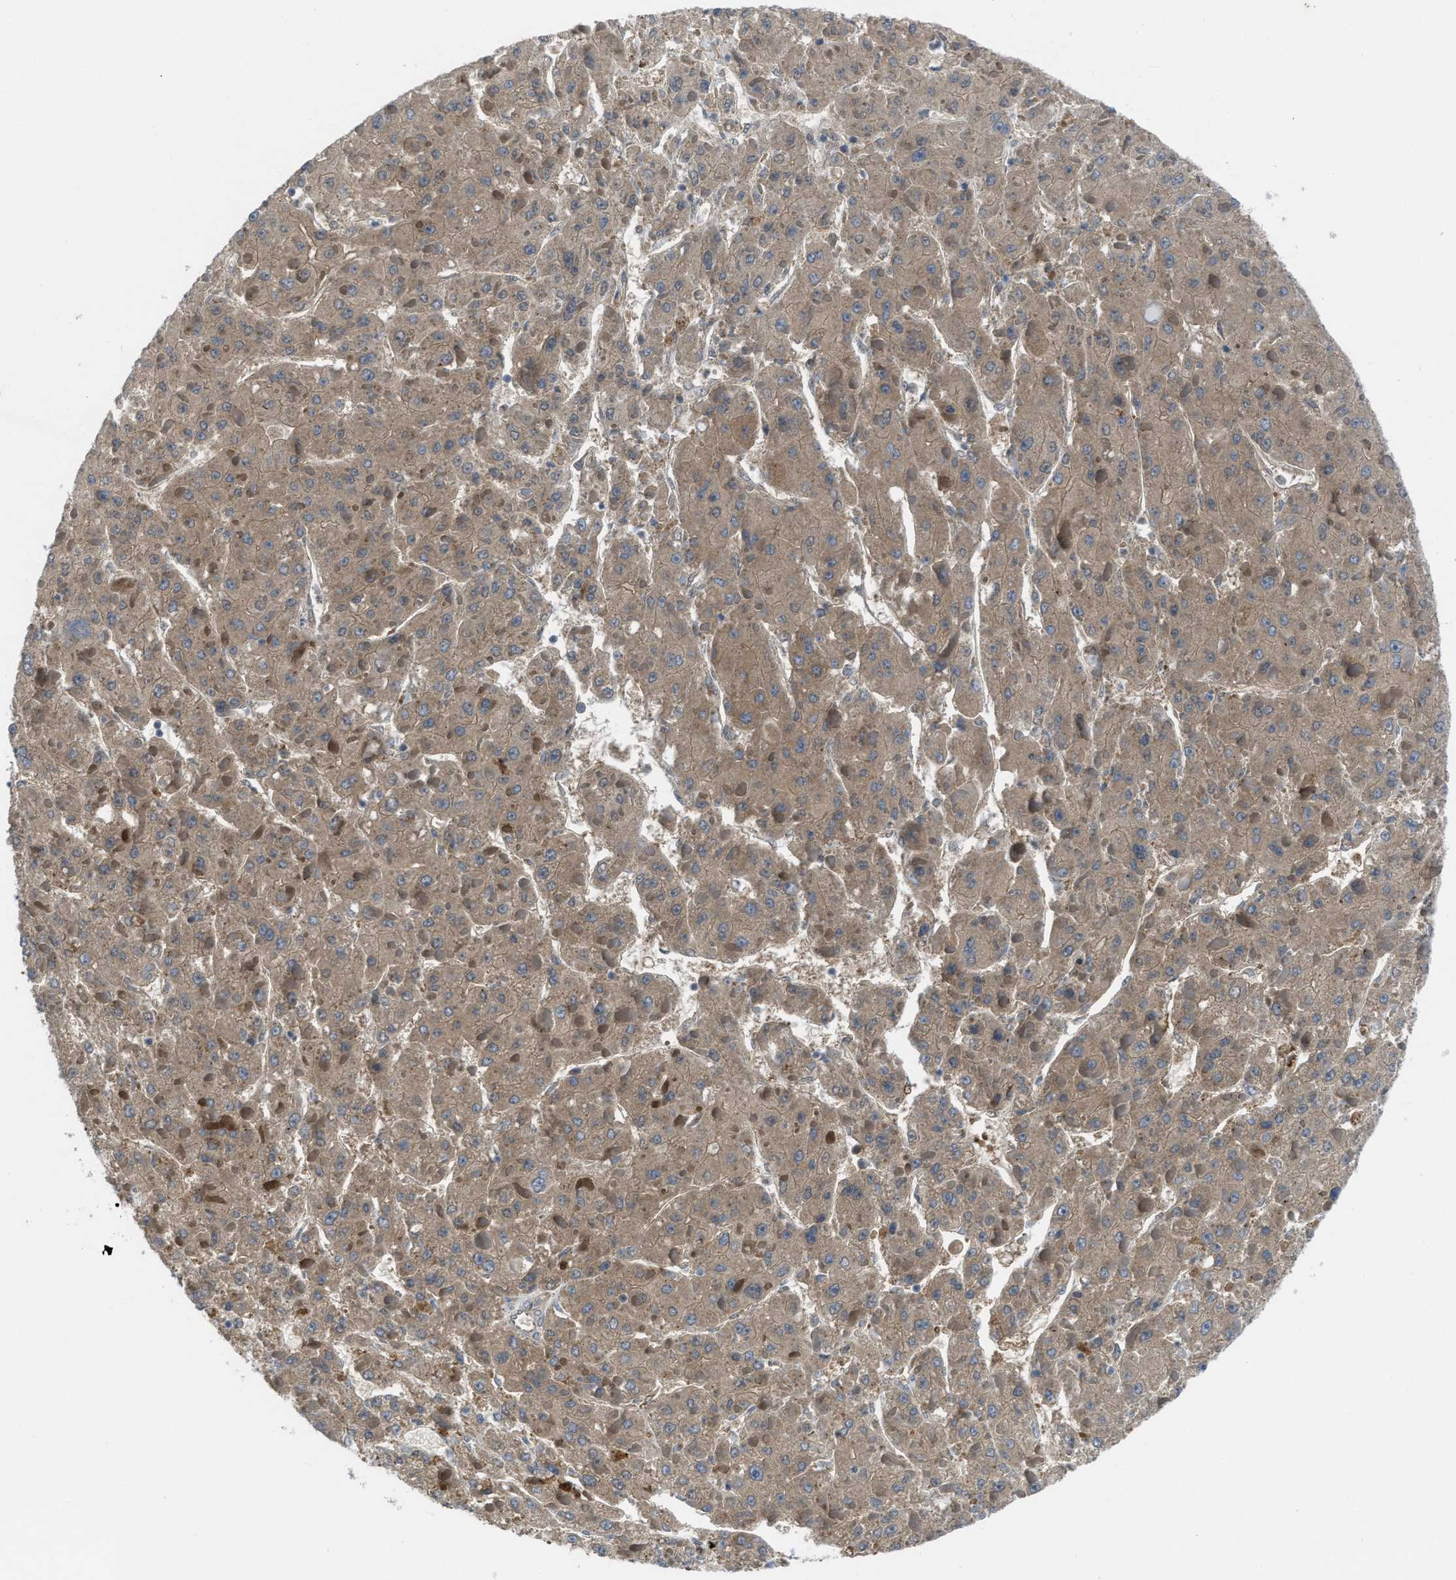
{"staining": {"intensity": "moderate", "quantity": ">75%", "location": "cytoplasmic/membranous"}, "tissue": "liver cancer", "cell_type": "Tumor cells", "image_type": "cancer", "snomed": [{"axis": "morphology", "description": "Carcinoma, Hepatocellular, NOS"}, {"axis": "topography", "description": "Liver"}], "caption": "Immunohistochemical staining of human liver cancer (hepatocellular carcinoma) exhibits medium levels of moderate cytoplasmic/membranous protein expression in about >75% of tumor cells.", "gene": "BAZ2B", "patient": {"sex": "female", "age": 73}}